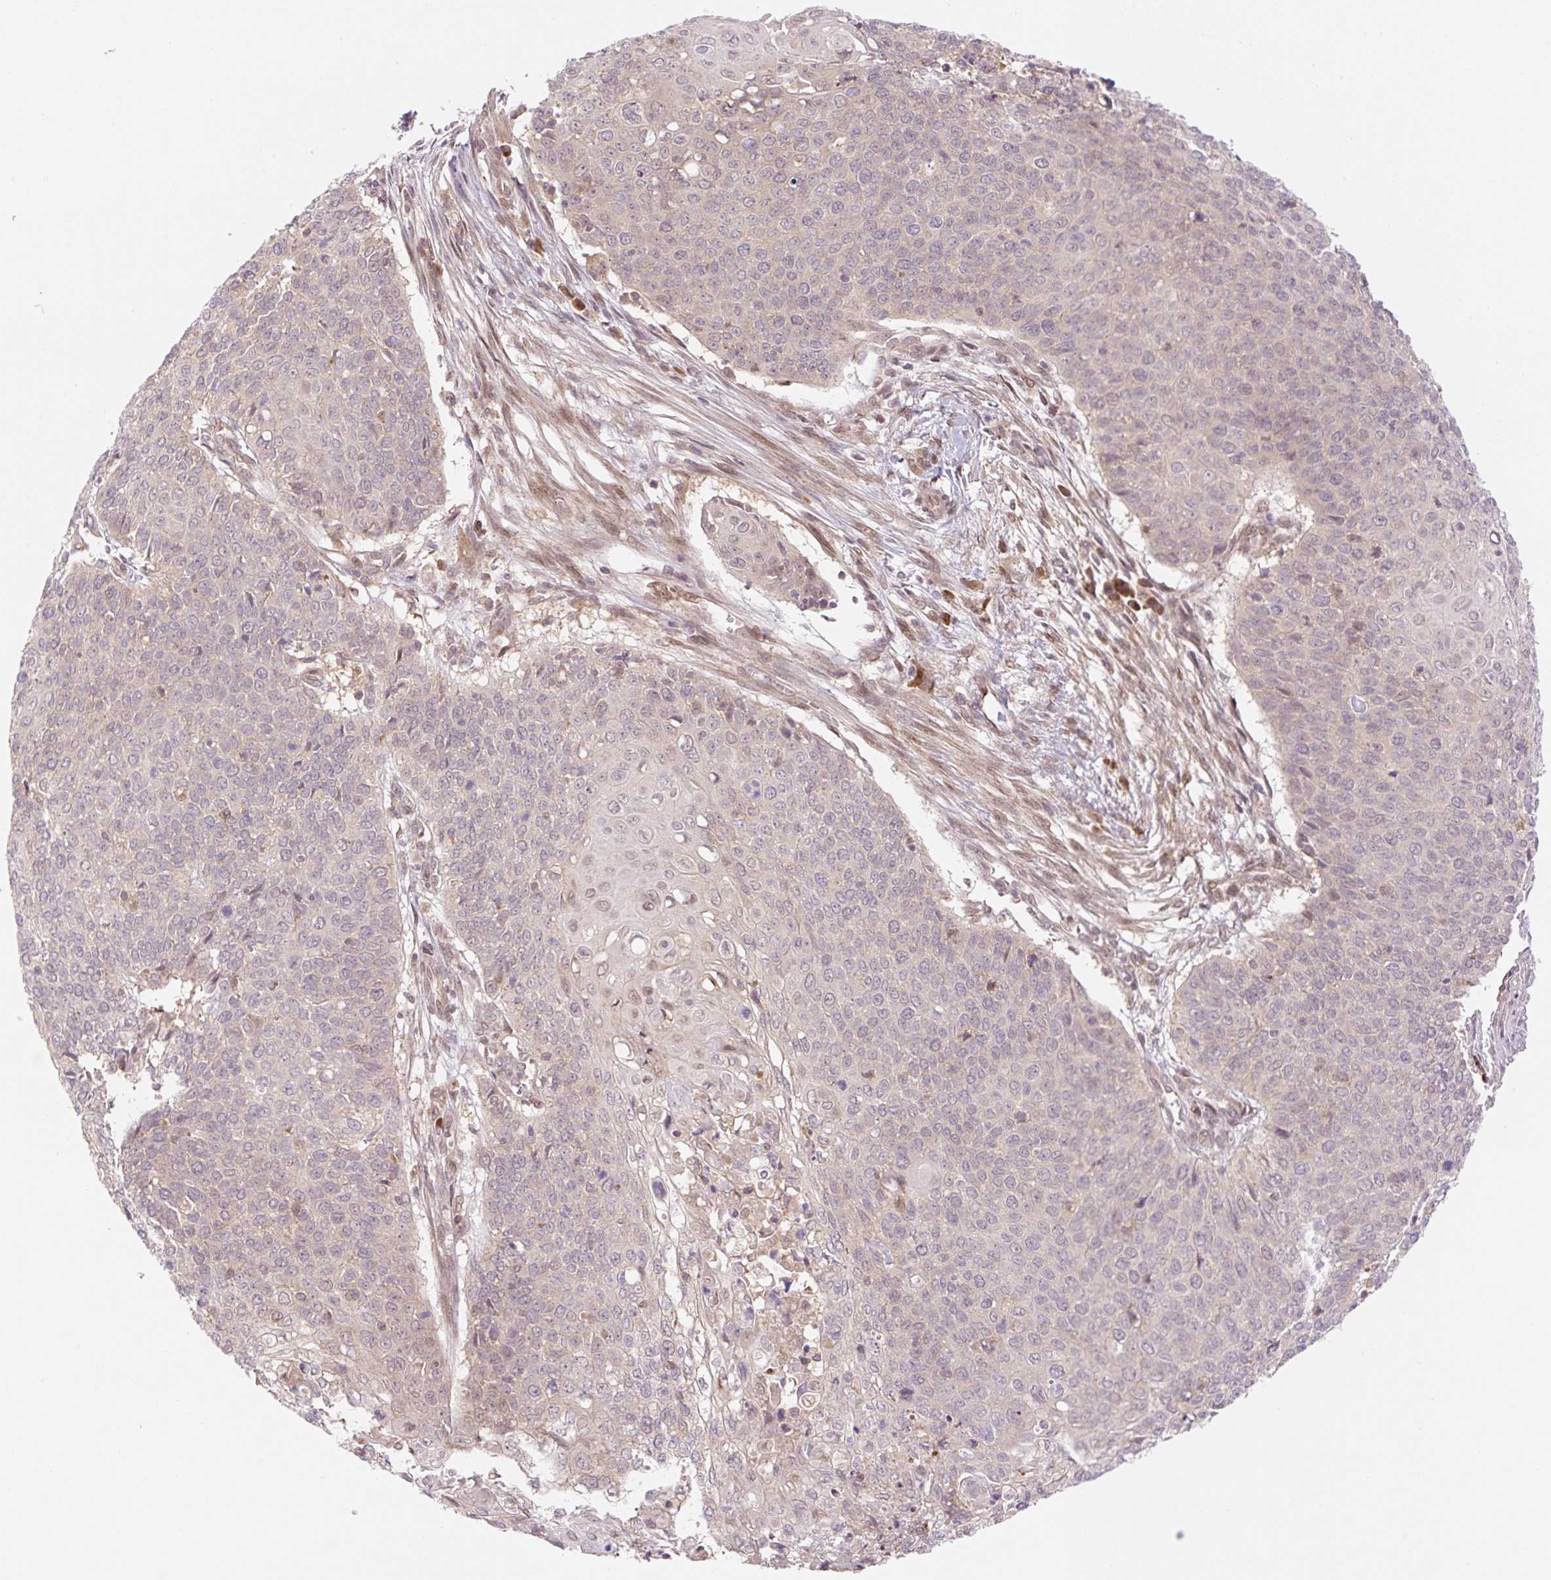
{"staining": {"intensity": "weak", "quantity": "<25%", "location": "nuclear"}, "tissue": "cervical cancer", "cell_type": "Tumor cells", "image_type": "cancer", "snomed": [{"axis": "morphology", "description": "Squamous cell carcinoma, NOS"}, {"axis": "topography", "description": "Cervix"}], "caption": "This is an immunohistochemistry (IHC) histopathology image of cervical cancer (squamous cell carcinoma). There is no expression in tumor cells.", "gene": "VPS25", "patient": {"sex": "female", "age": 39}}